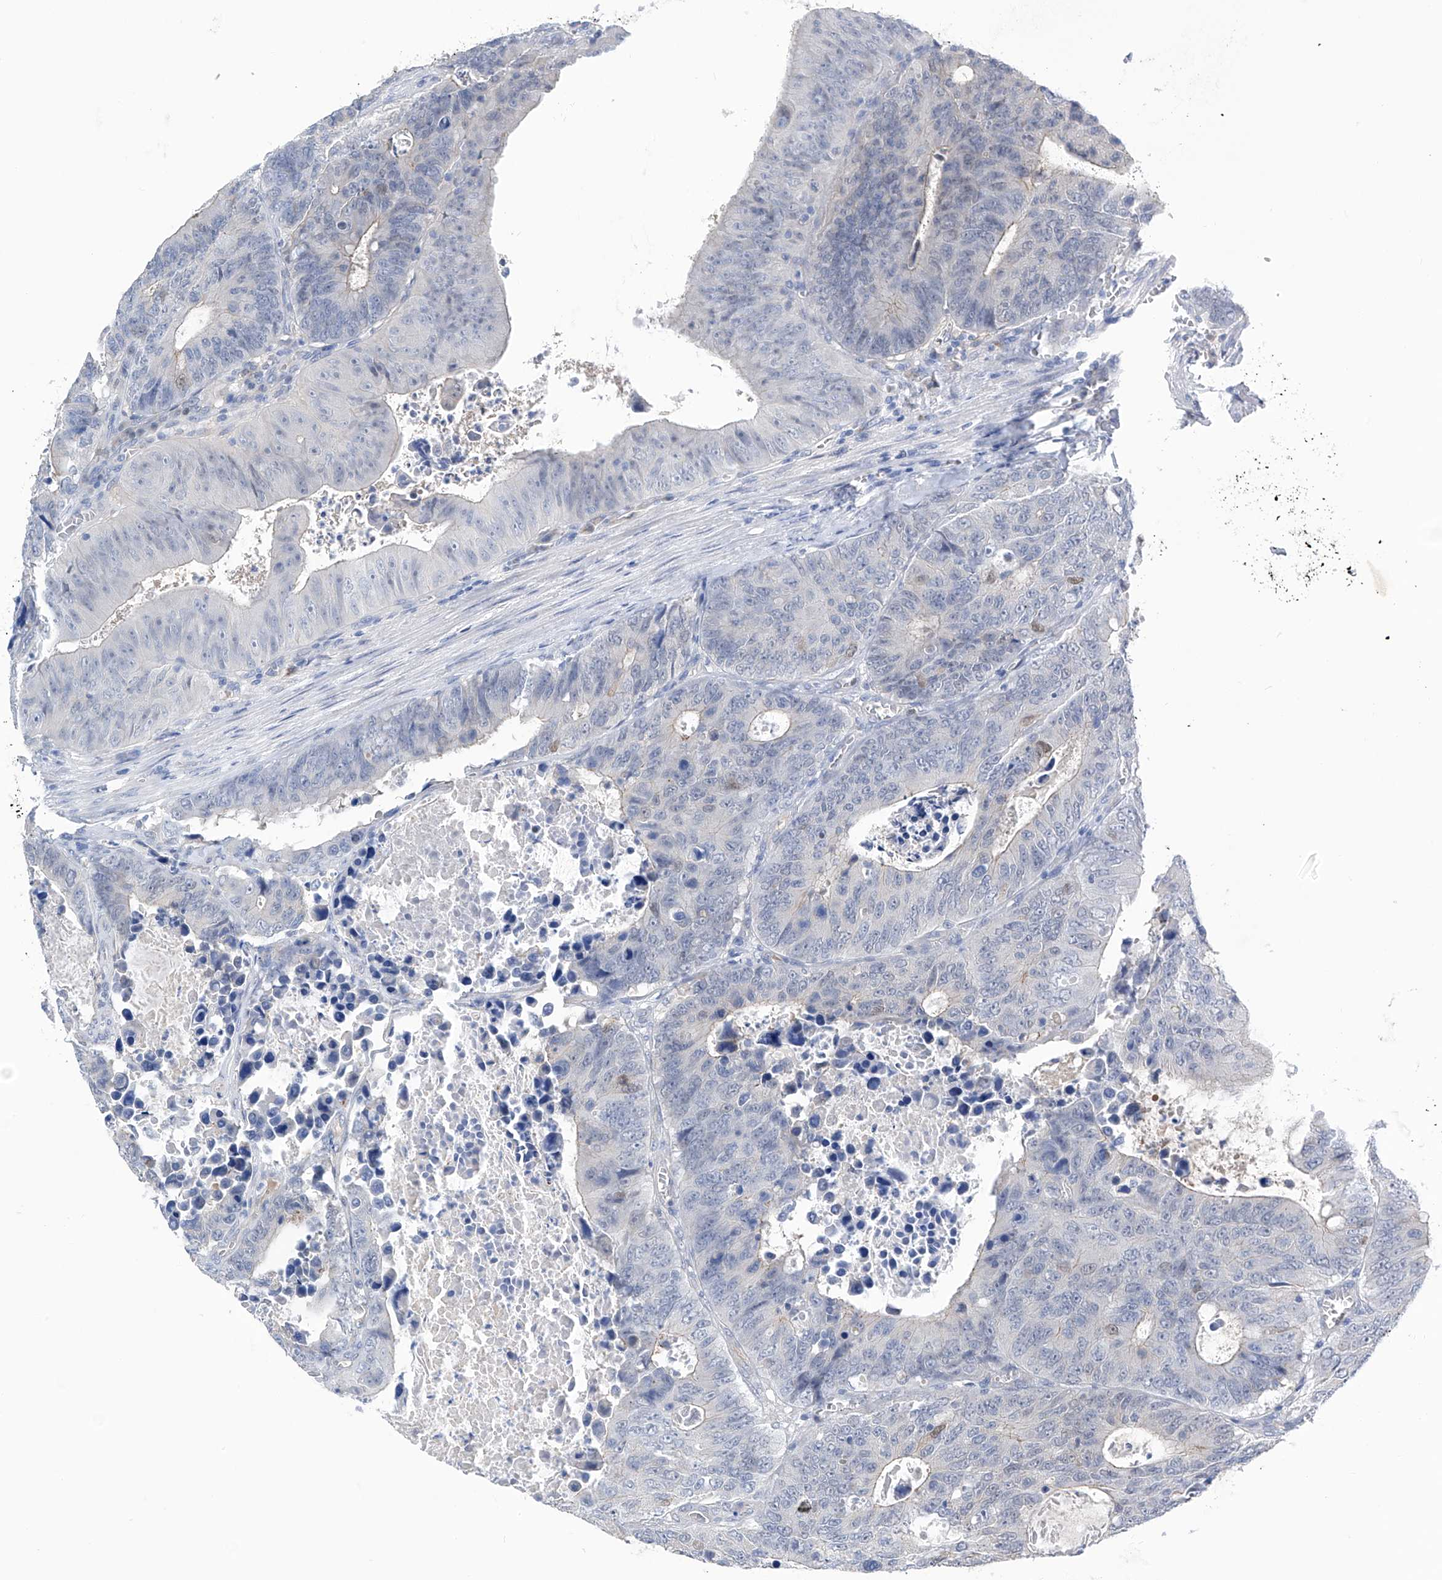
{"staining": {"intensity": "negative", "quantity": "none", "location": "none"}, "tissue": "colorectal cancer", "cell_type": "Tumor cells", "image_type": "cancer", "snomed": [{"axis": "morphology", "description": "Adenocarcinoma, NOS"}, {"axis": "topography", "description": "Colon"}], "caption": "Image shows no protein positivity in tumor cells of adenocarcinoma (colorectal) tissue.", "gene": "PGM3", "patient": {"sex": "male", "age": 87}}